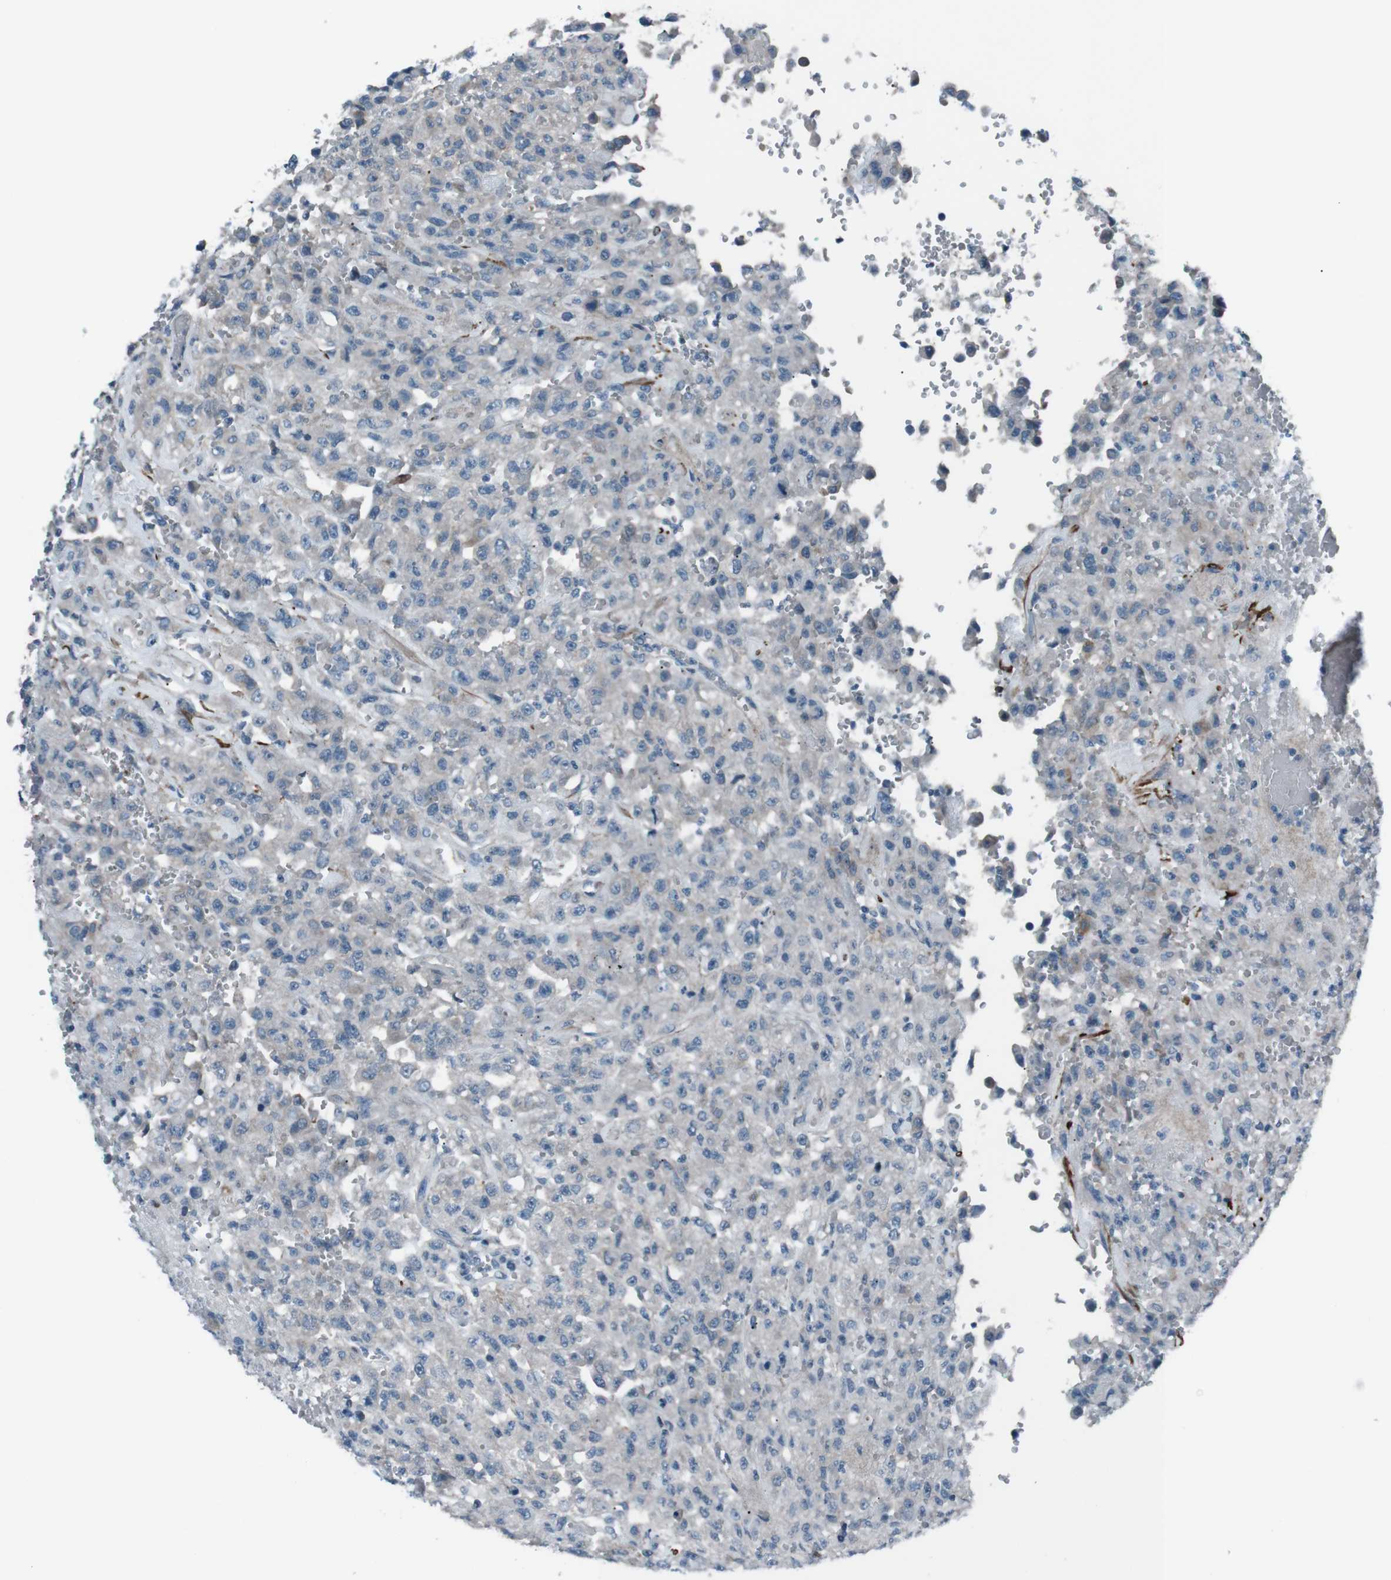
{"staining": {"intensity": "negative", "quantity": "none", "location": "none"}, "tissue": "urothelial cancer", "cell_type": "Tumor cells", "image_type": "cancer", "snomed": [{"axis": "morphology", "description": "Urothelial carcinoma, High grade"}, {"axis": "topography", "description": "Urinary bladder"}], "caption": "High power microscopy histopathology image of an IHC image of urothelial cancer, revealing no significant positivity in tumor cells.", "gene": "PDLIM5", "patient": {"sex": "male", "age": 46}}